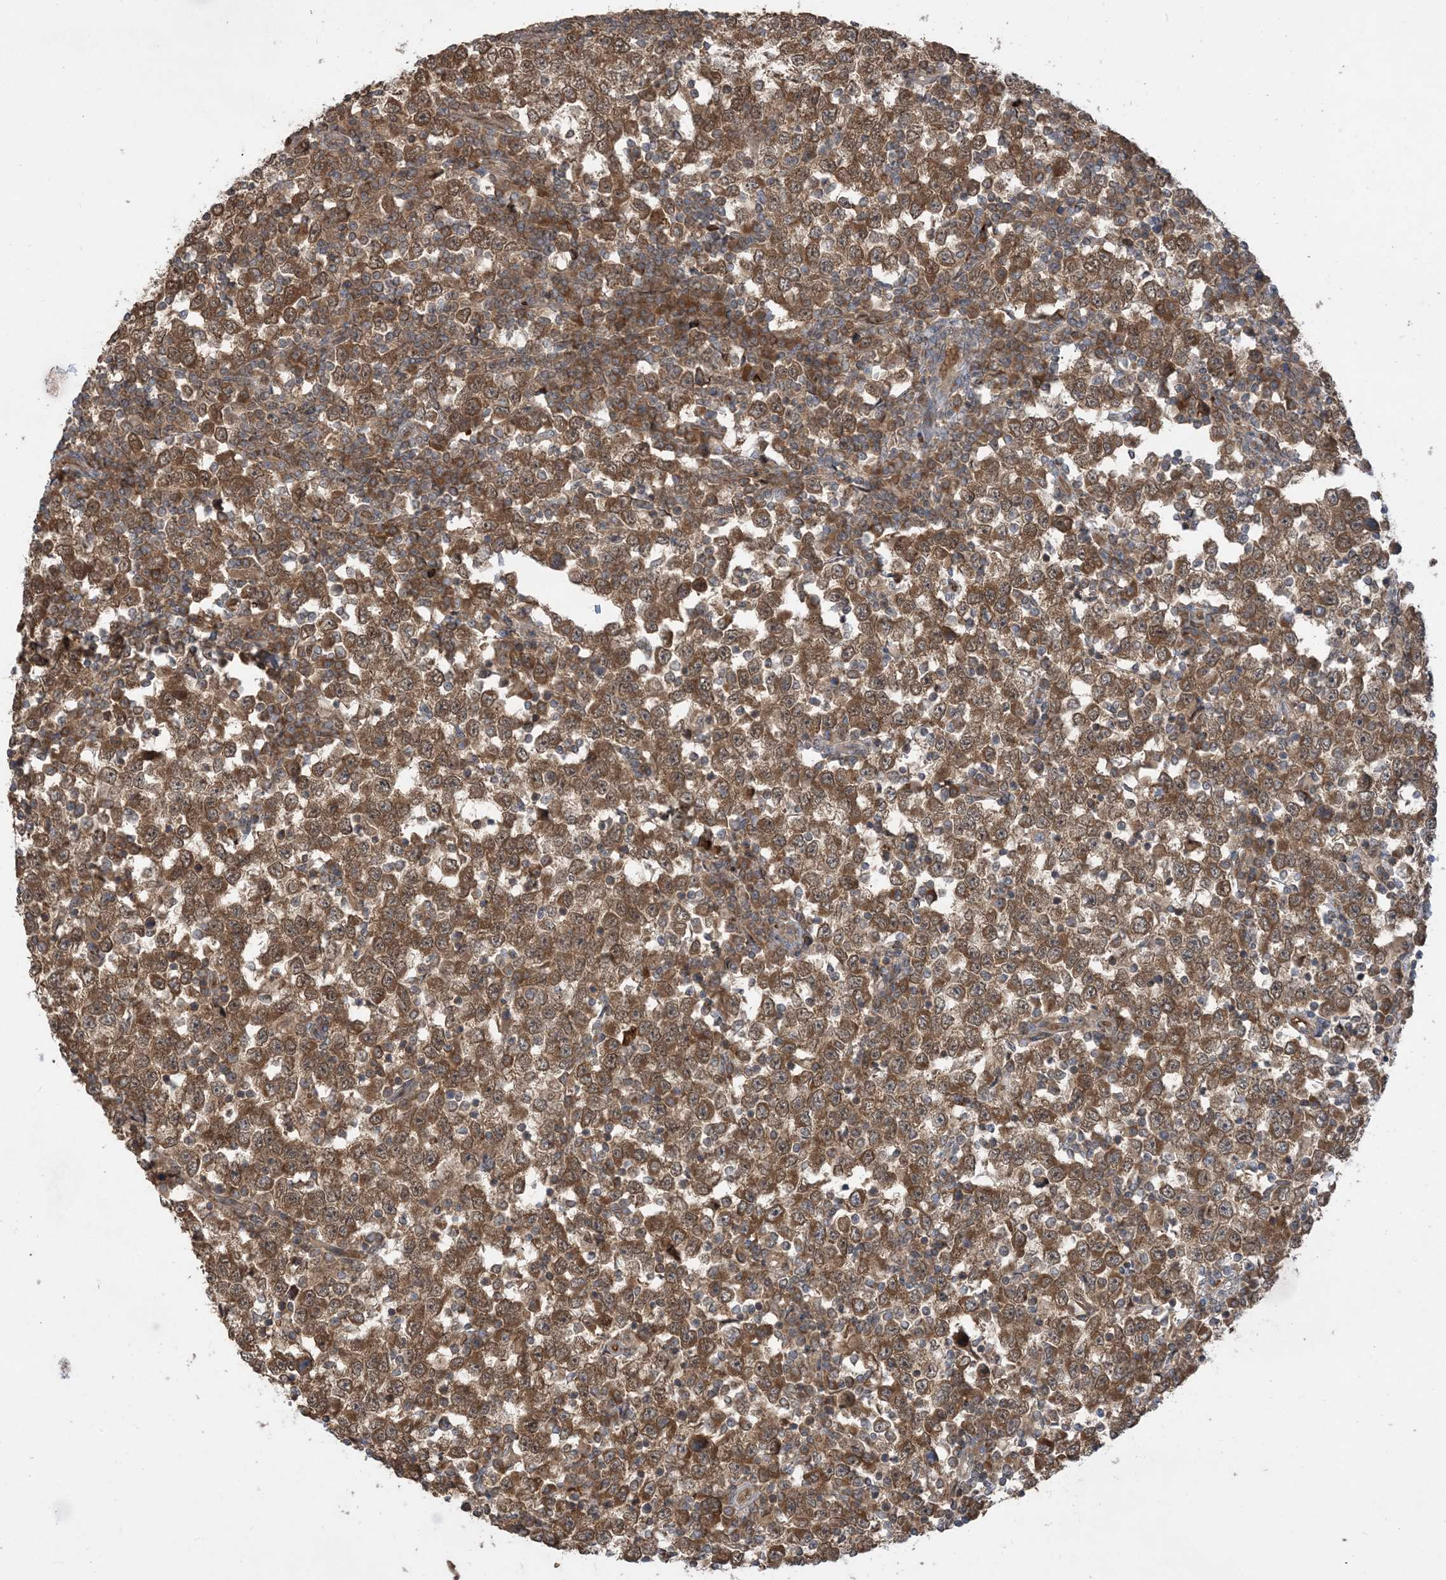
{"staining": {"intensity": "moderate", "quantity": ">75%", "location": "cytoplasmic/membranous,nuclear"}, "tissue": "testis cancer", "cell_type": "Tumor cells", "image_type": "cancer", "snomed": [{"axis": "morphology", "description": "Seminoma, NOS"}, {"axis": "topography", "description": "Testis"}], "caption": "Testis cancer (seminoma) stained with a brown dye reveals moderate cytoplasmic/membranous and nuclear positive expression in about >75% of tumor cells.", "gene": "PUSL1", "patient": {"sex": "male", "age": 65}}